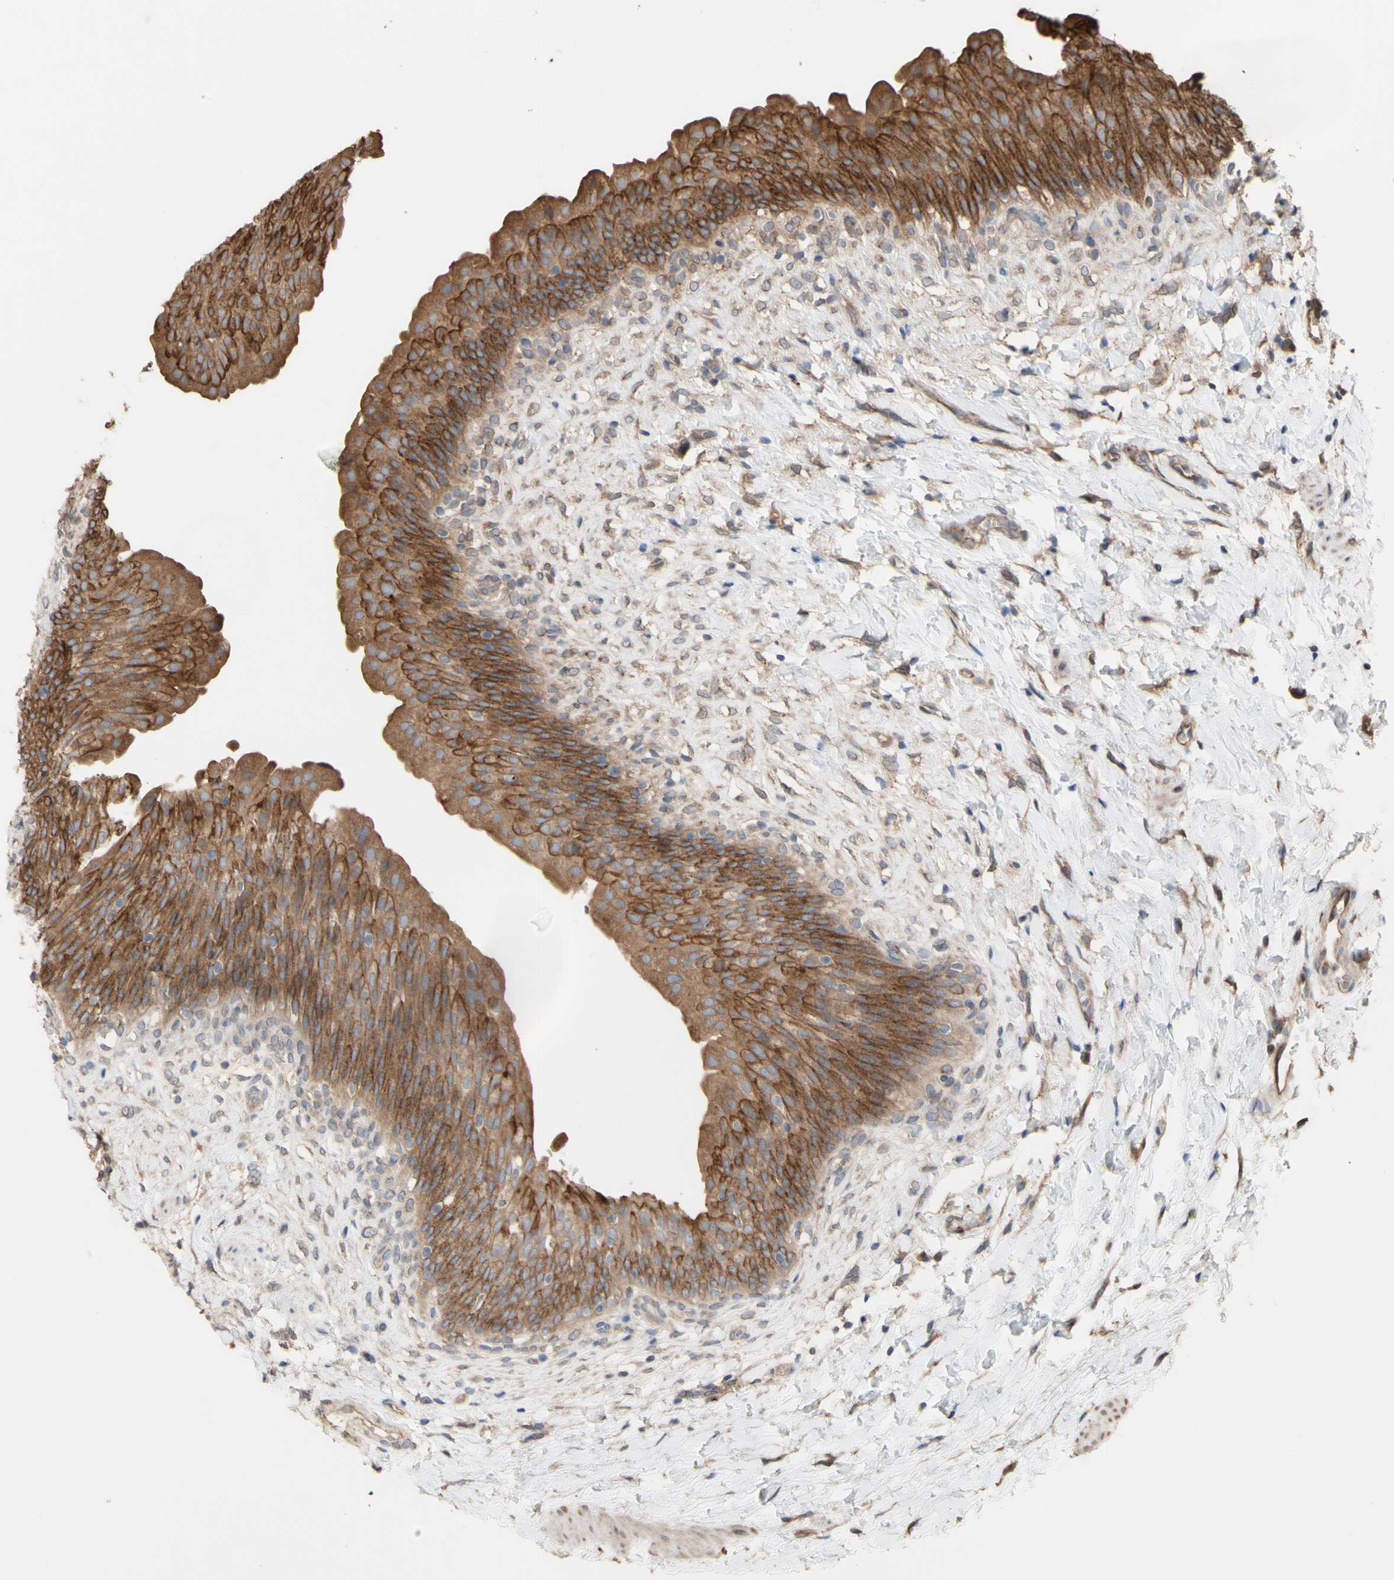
{"staining": {"intensity": "strong", "quantity": ">75%", "location": "cytoplasmic/membranous"}, "tissue": "urinary bladder", "cell_type": "Urothelial cells", "image_type": "normal", "snomed": [{"axis": "morphology", "description": "Normal tissue, NOS"}, {"axis": "topography", "description": "Urinary bladder"}], "caption": "High-power microscopy captured an immunohistochemistry histopathology image of benign urinary bladder, revealing strong cytoplasmic/membranous expression in about >75% of urothelial cells. The protein of interest is stained brown, and the nuclei are stained in blue (DAB IHC with brightfield microscopy, high magnification).", "gene": "NECTIN3", "patient": {"sex": "female", "age": 79}}